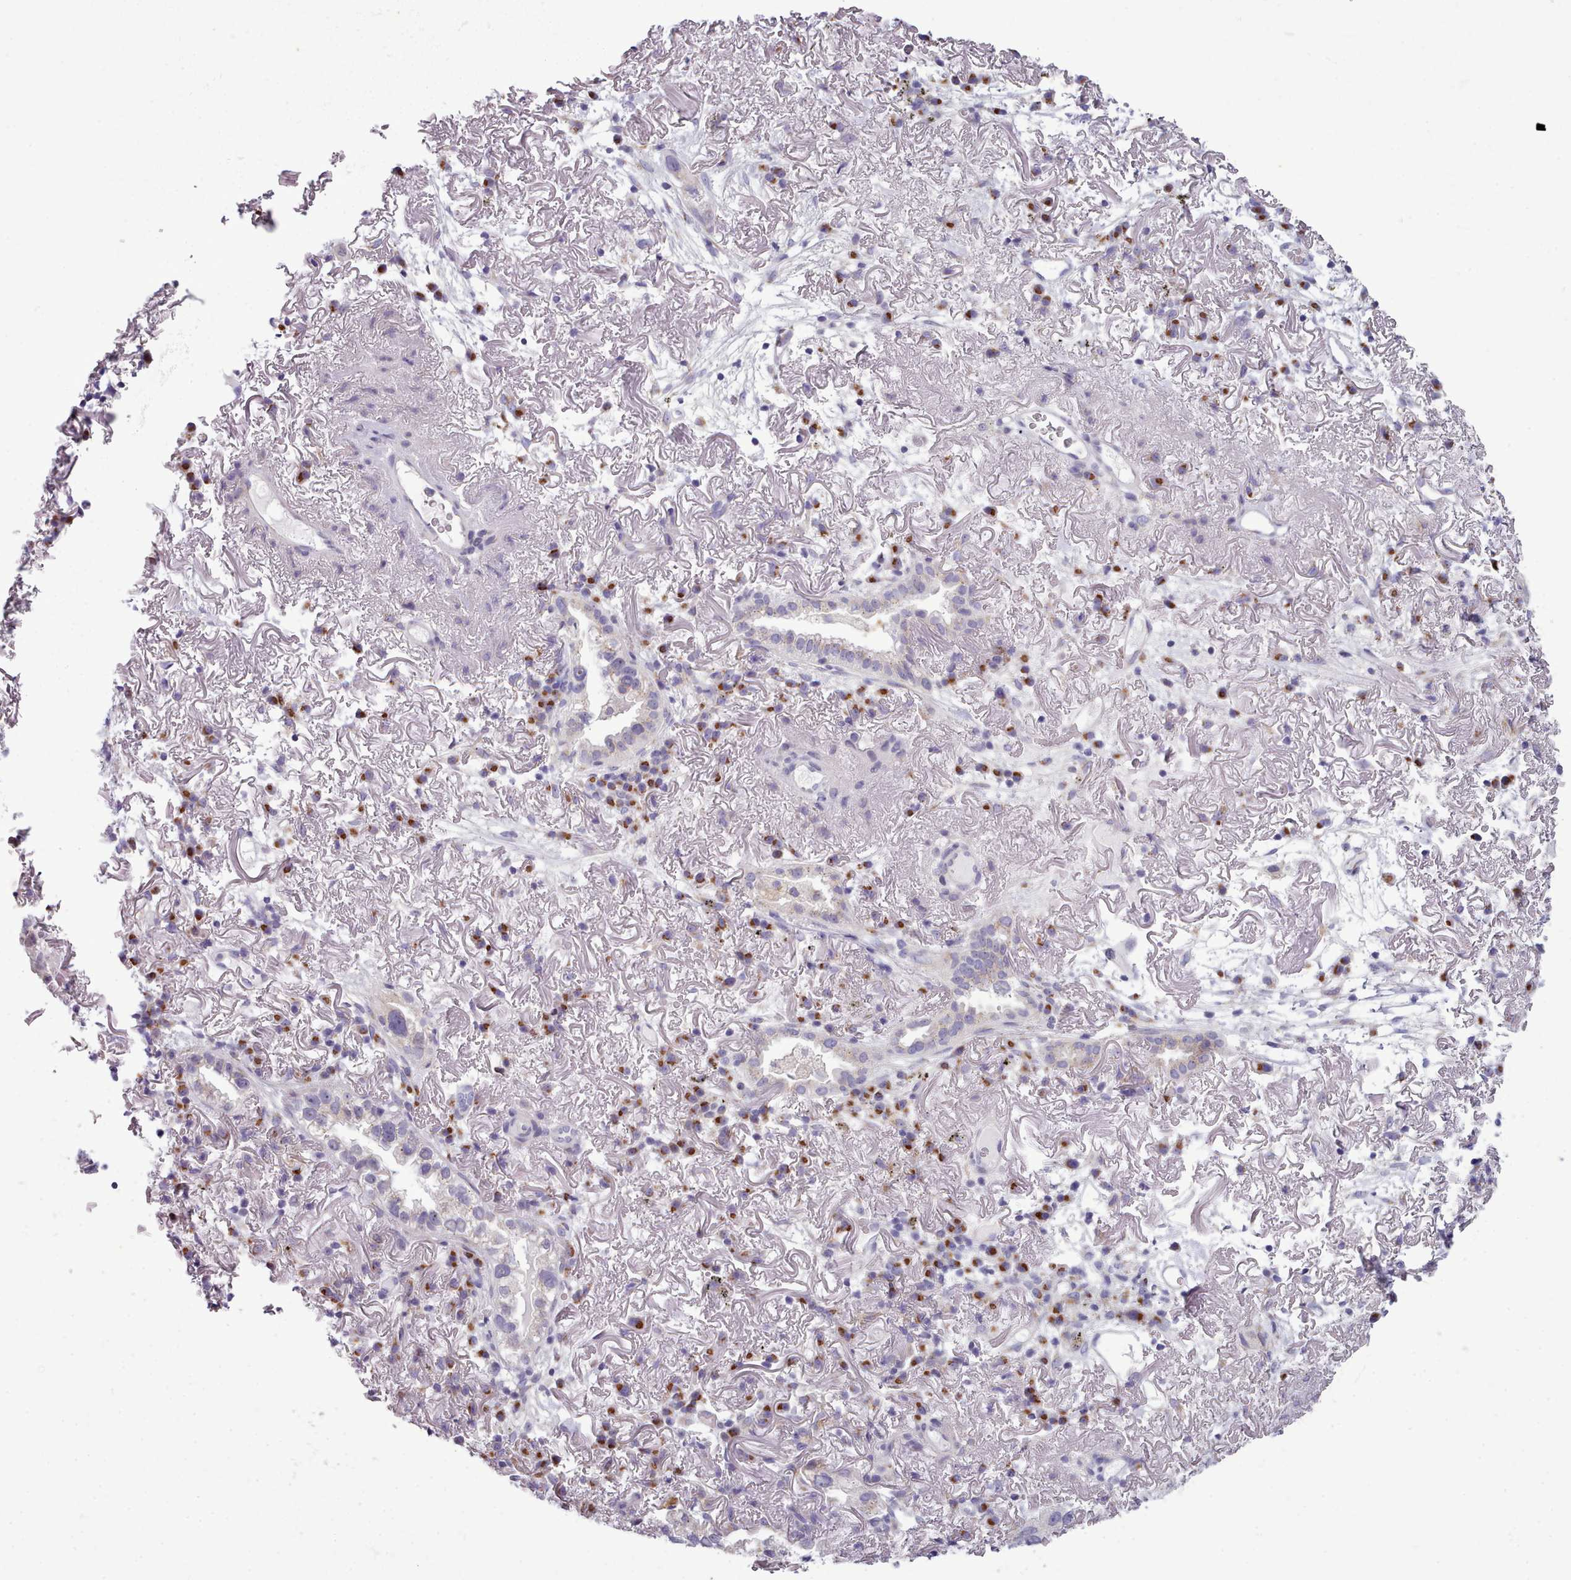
{"staining": {"intensity": "negative", "quantity": "none", "location": "none"}, "tissue": "lung cancer", "cell_type": "Tumor cells", "image_type": "cancer", "snomed": [{"axis": "morphology", "description": "Adenocarcinoma, NOS"}, {"axis": "topography", "description": "Lung"}], "caption": "IHC of human lung adenocarcinoma demonstrates no staining in tumor cells.", "gene": "MYRFL", "patient": {"sex": "female", "age": 69}}